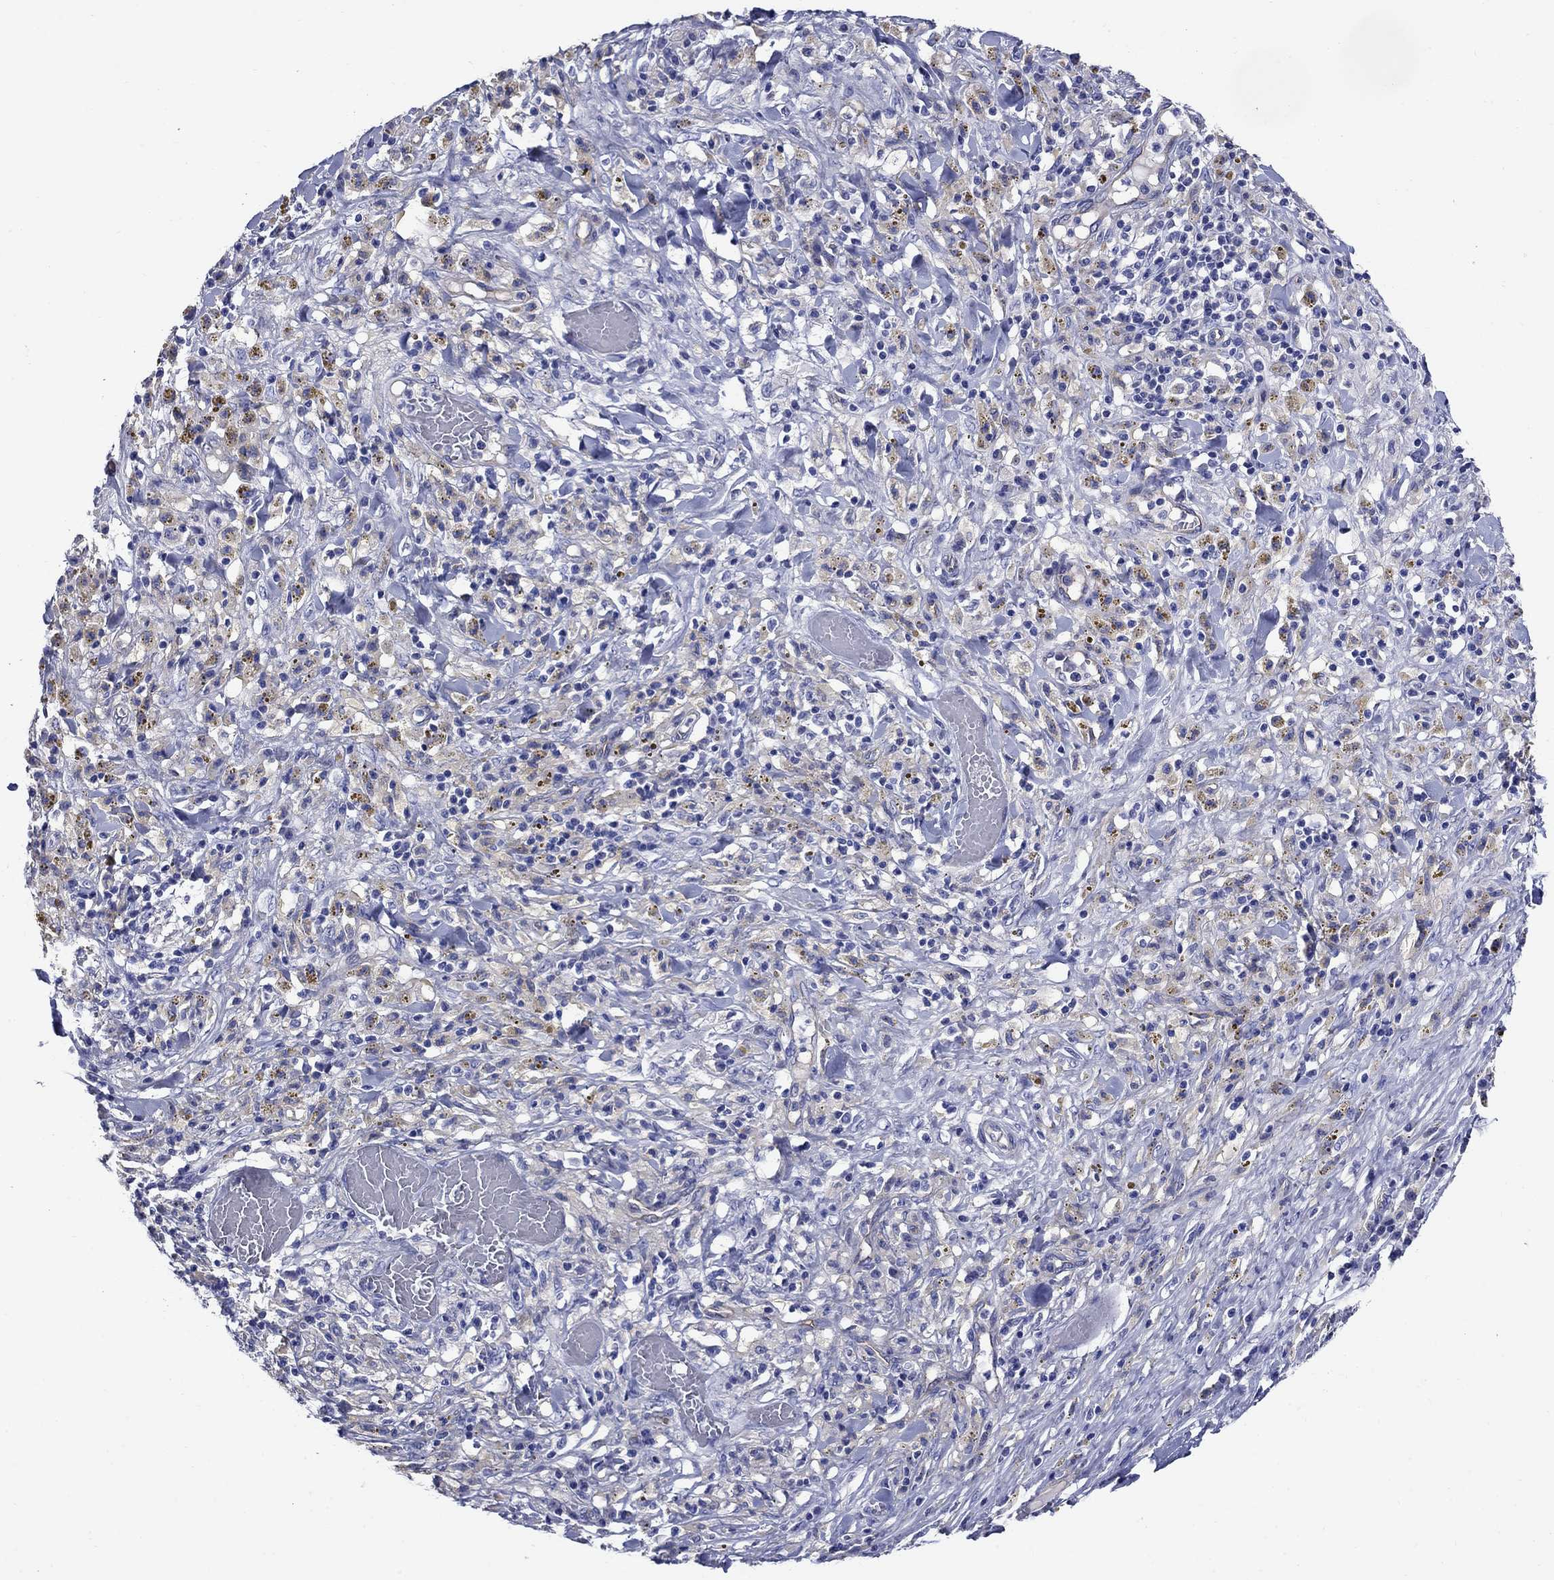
{"staining": {"intensity": "negative", "quantity": "none", "location": "none"}, "tissue": "melanoma", "cell_type": "Tumor cells", "image_type": "cancer", "snomed": [{"axis": "morphology", "description": "Malignant melanoma, NOS"}, {"axis": "topography", "description": "Skin"}], "caption": "This is an immunohistochemistry photomicrograph of melanoma. There is no staining in tumor cells.", "gene": "SMCP", "patient": {"sex": "female", "age": 91}}